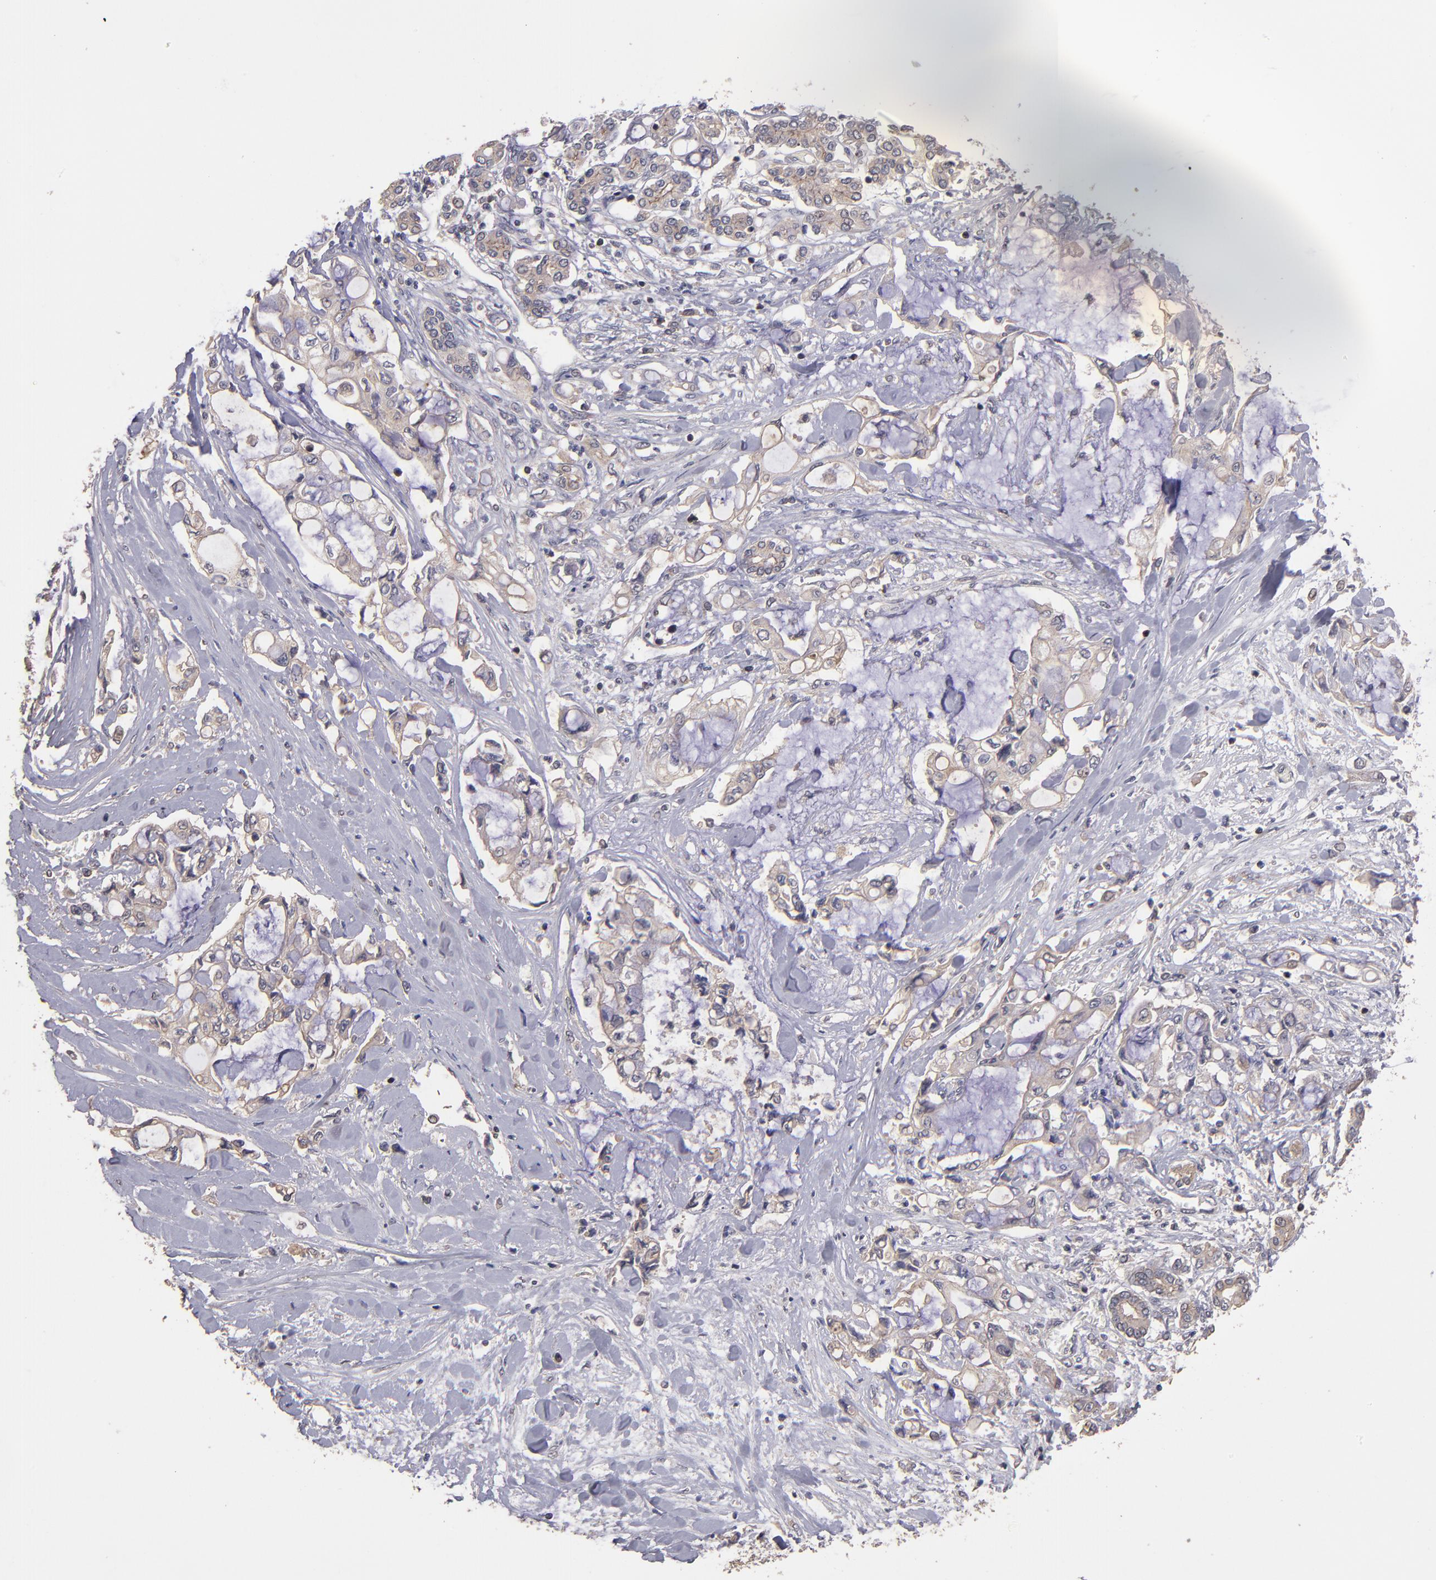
{"staining": {"intensity": "weak", "quantity": "25%-75%", "location": "cytoplasmic/membranous"}, "tissue": "pancreatic cancer", "cell_type": "Tumor cells", "image_type": "cancer", "snomed": [{"axis": "morphology", "description": "Adenocarcinoma, NOS"}, {"axis": "topography", "description": "Pancreas"}], "caption": "Immunohistochemical staining of pancreatic cancer (adenocarcinoma) reveals weak cytoplasmic/membranous protein positivity in approximately 25%-75% of tumor cells. The staining was performed using DAB to visualize the protein expression in brown, while the nuclei were stained in blue with hematoxylin (Magnification: 20x).", "gene": "NF2", "patient": {"sex": "female", "age": 70}}